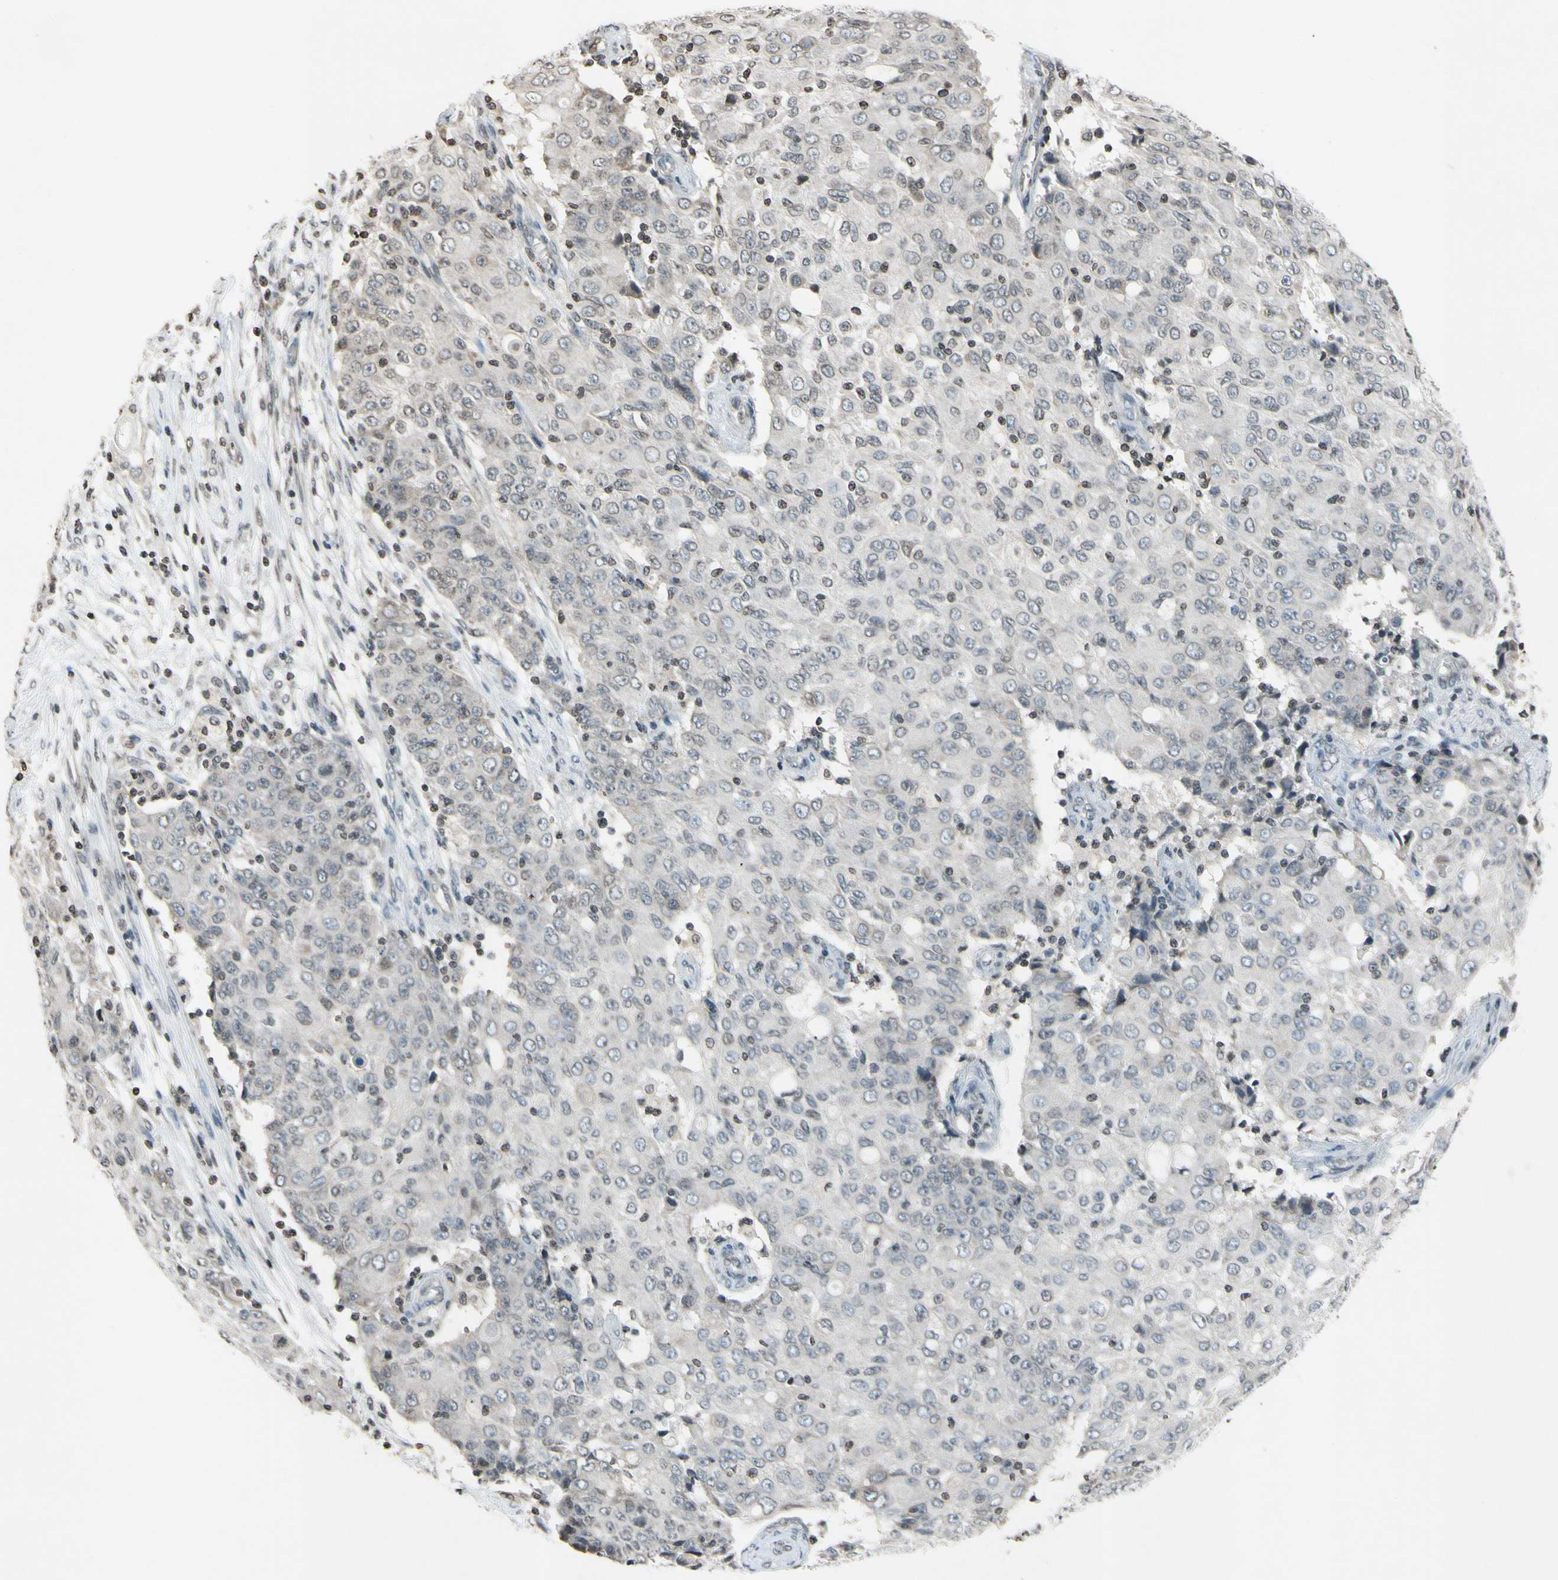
{"staining": {"intensity": "weak", "quantity": ">75%", "location": "cytoplasmic/membranous"}, "tissue": "ovarian cancer", "cell_type": "Tumor cells", "image_type": "cancer", "snomed": [{"axis": "morphology", "description": "Carcinoma, endometroid"}, {"axis": "topography", "description": "Ovary"}], "caption": "A photomicrograph of endometroid carcinoma (ovarian) stained for a protein shows weak cytoplasmic/membranous brown staining in tumor cells.", "gene": "CLDN11", "patient": {"sex": "female", "age": 42}}